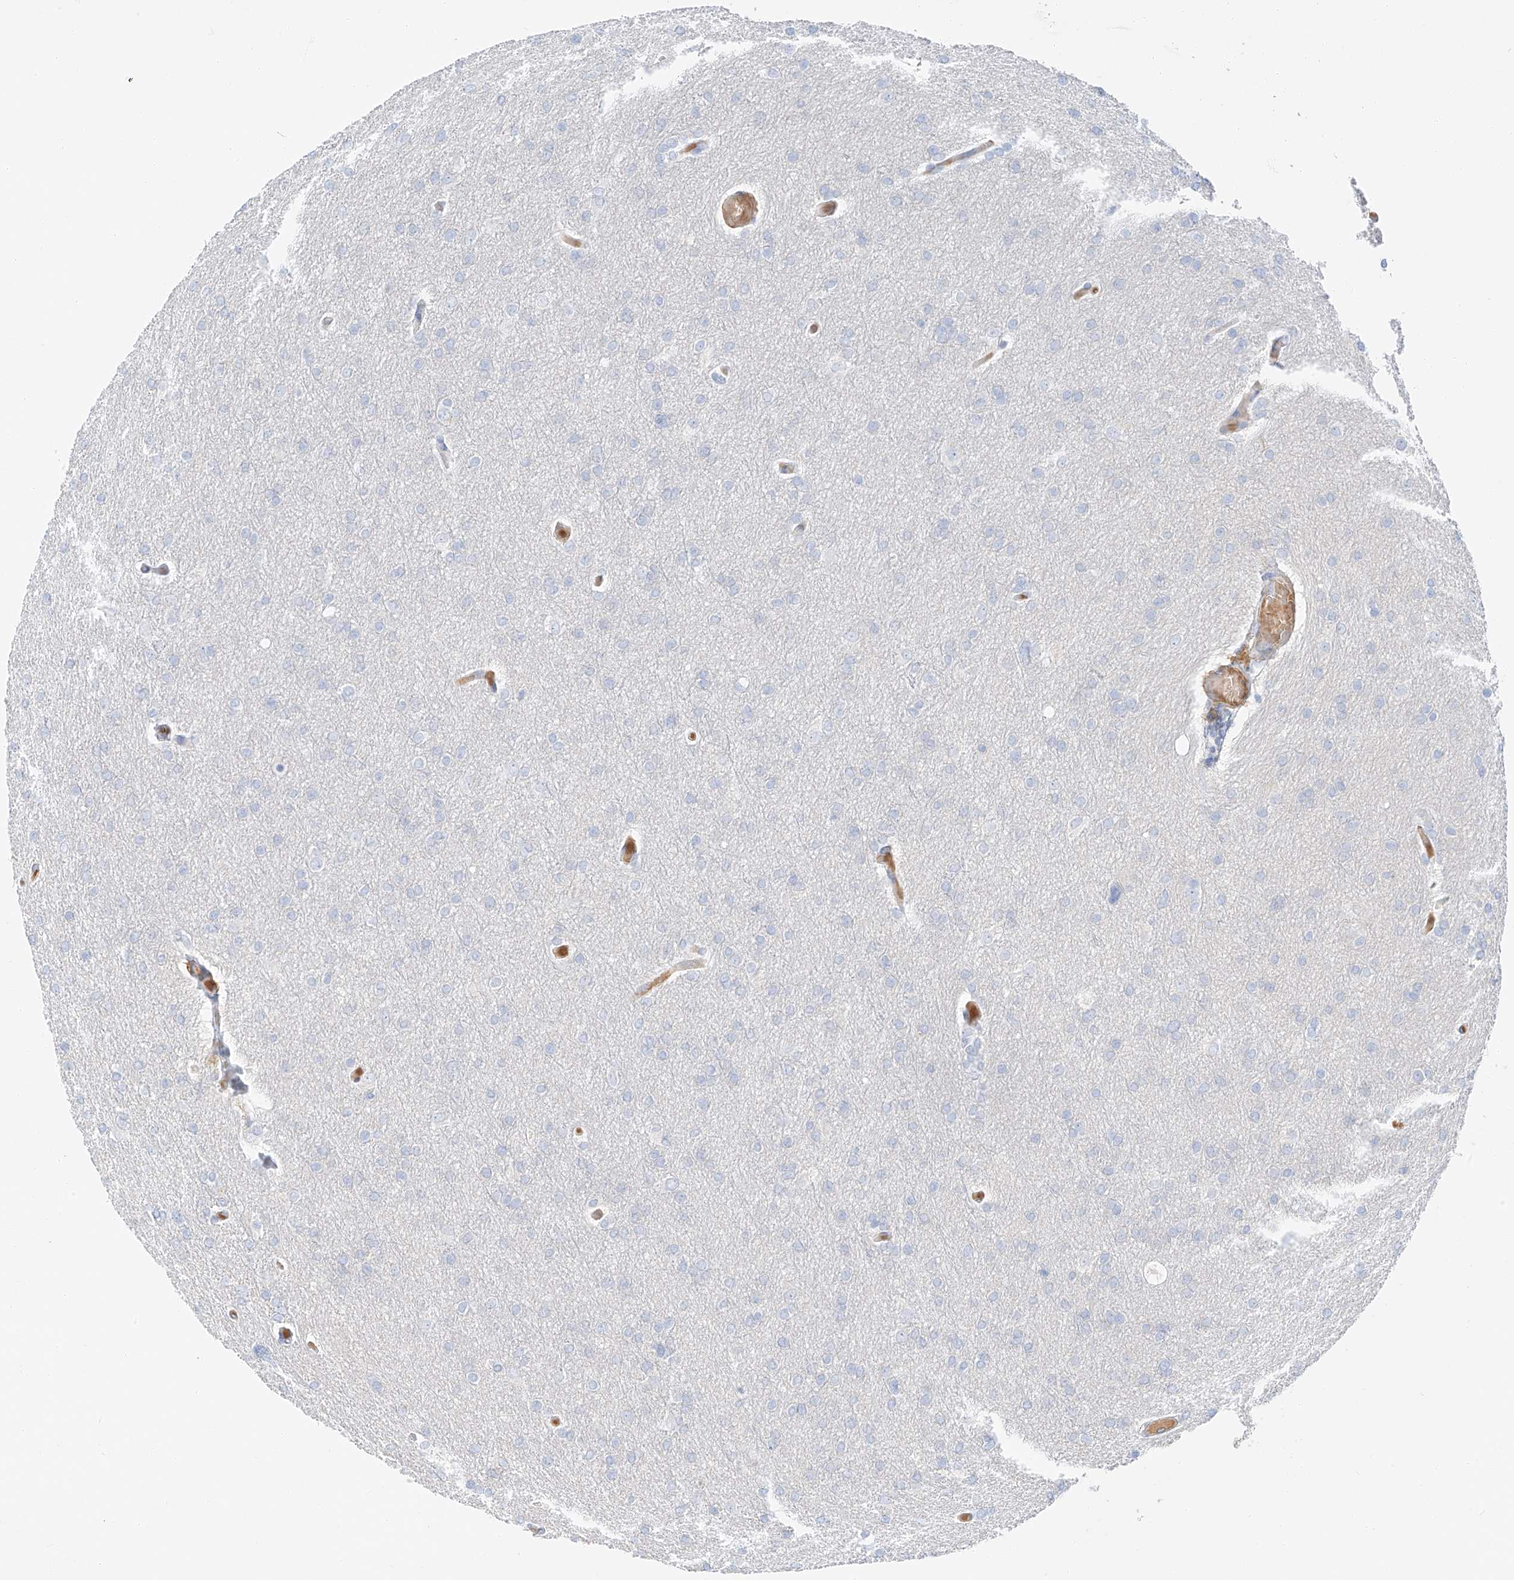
{"staining": {"intensity": "negative", "quantity": "none", "location": "none"}, "tissue": "glioma", "cell_type": "Tumor cells", "image_type": "cancer", "snomed": [{"axis": "morphology", "description": "Glioma, malignant, High grade"}, {"axis": "topography", "description": "Cerebral cortex"}], "caption": "Protein analysis of malignant glioma (high-grade) displays no significant expression in tumor cells.", "gene": "PGC", "patient": {"sex": "female", "age": 36}}